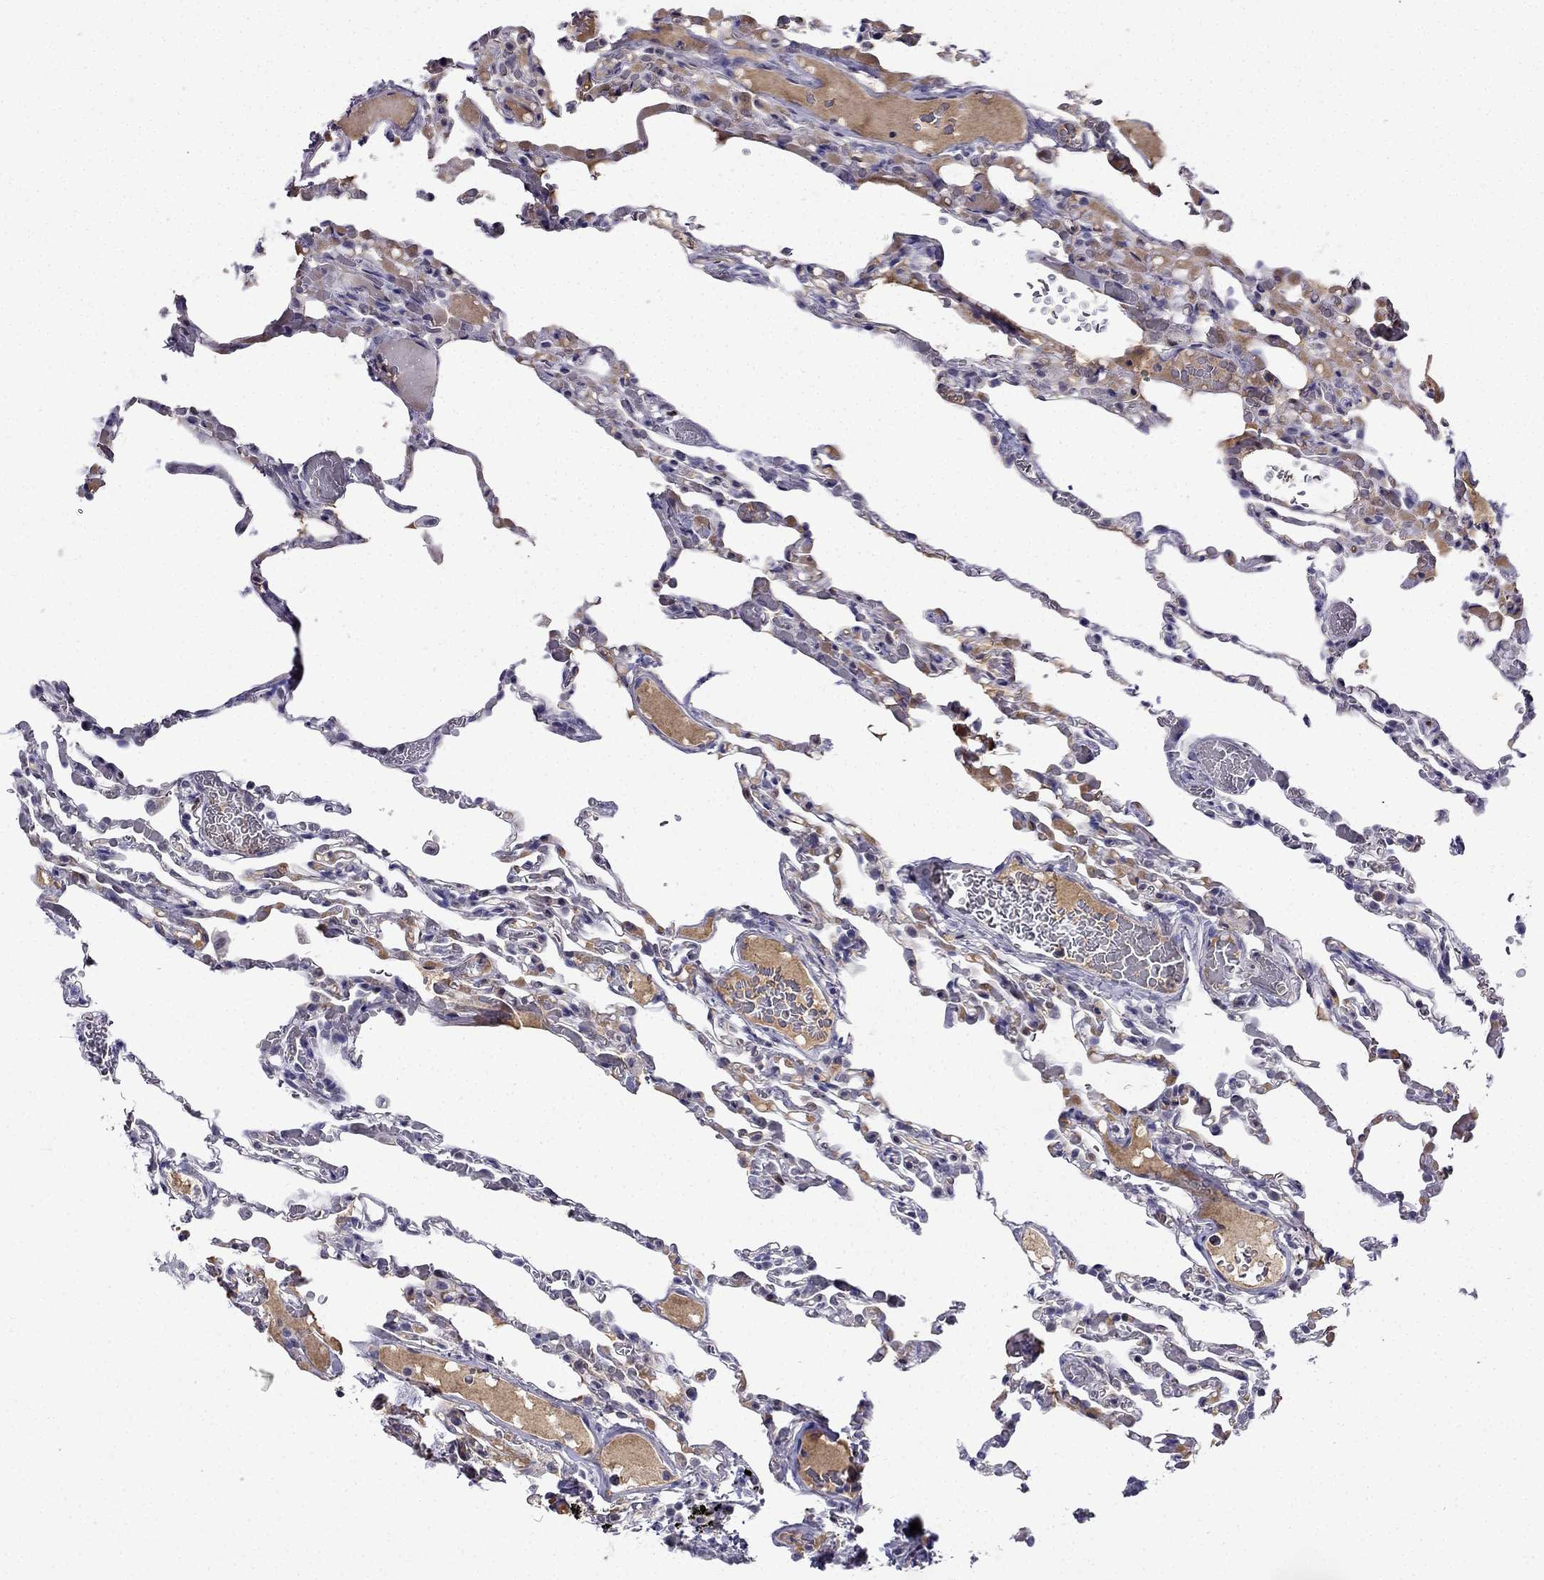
{"staining": {"intensity": "negative", "quantity": "none", "location": "none"}, "tissue": "lung", "cell_type": "Alveolar cells", "image_type": "normal", "snomed": [{"axis": "morphology", "description": "Normal tissue, NOS"}, {"axis": "topography", "description": "Lung"}], "caption": "A high-resolution image shows IHC staining of normal lung, which displays no significant positivity in alveolar cells. (DAB immunohistochemistry (IHC) with hematoxylin counter stain).", "gene": "UHRF1", "patient": {"sex": "female", "age": 43}}